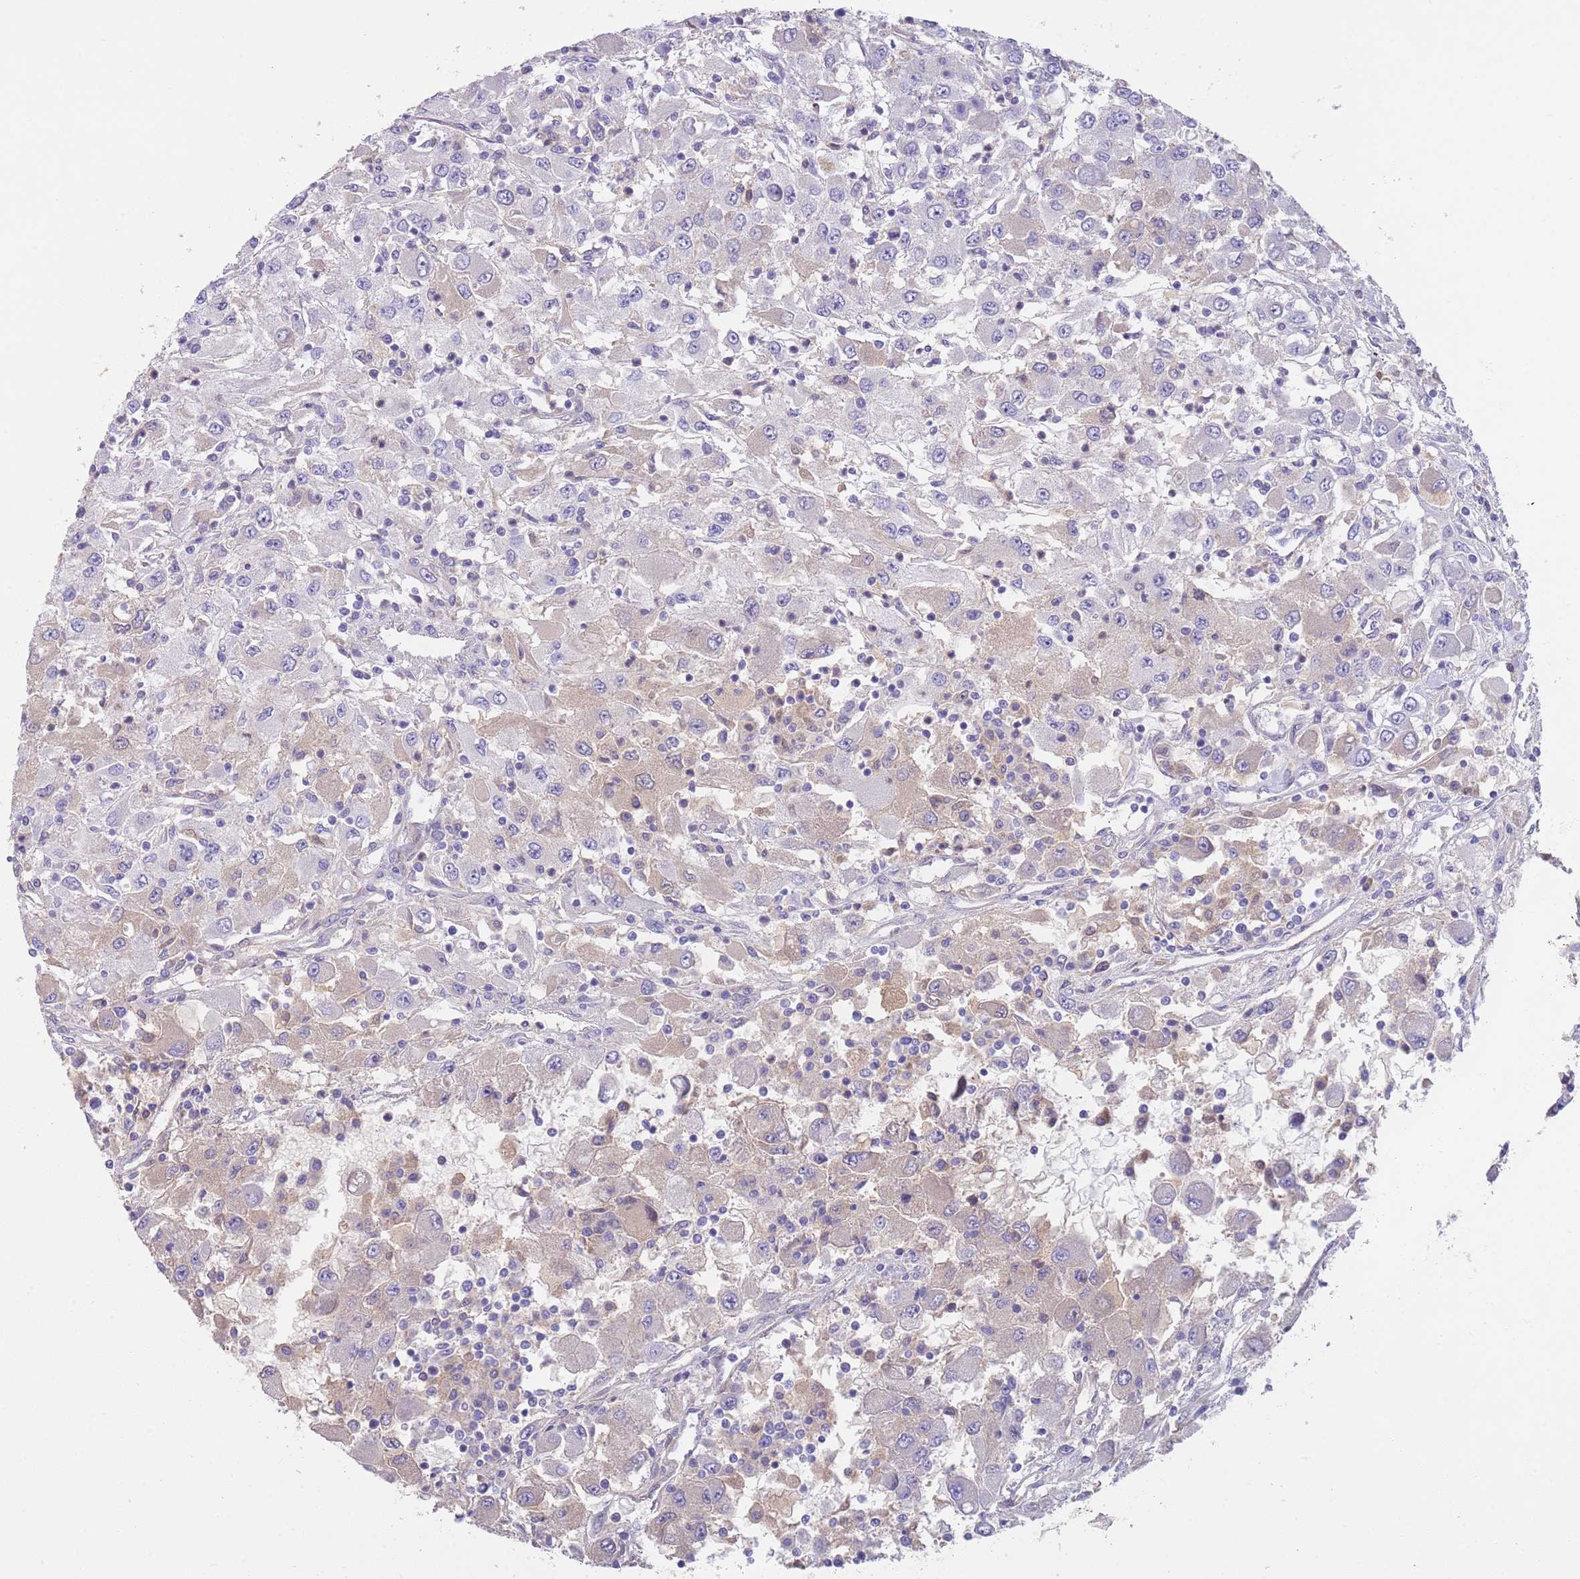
{"staining": {"intensity": "weak", "quantity": "<25%", "location": "cytoplasmic/membranous"}, "tissue": "renal cancer", "cell_type": "Tumor cells", "image_type": "cancer", "snomed": [{"axis": "morphology", "description": "Adenocarcinoma, NOS"}, {"axis": "topography", "description": "Kidney"}], "caption": "Renal cancer (adenocarcinoma) stained for a protein using IHC reveals no staining tumor cells.", "gene": "IGFL4", "patient": {"sex": "female", "age": 67}}